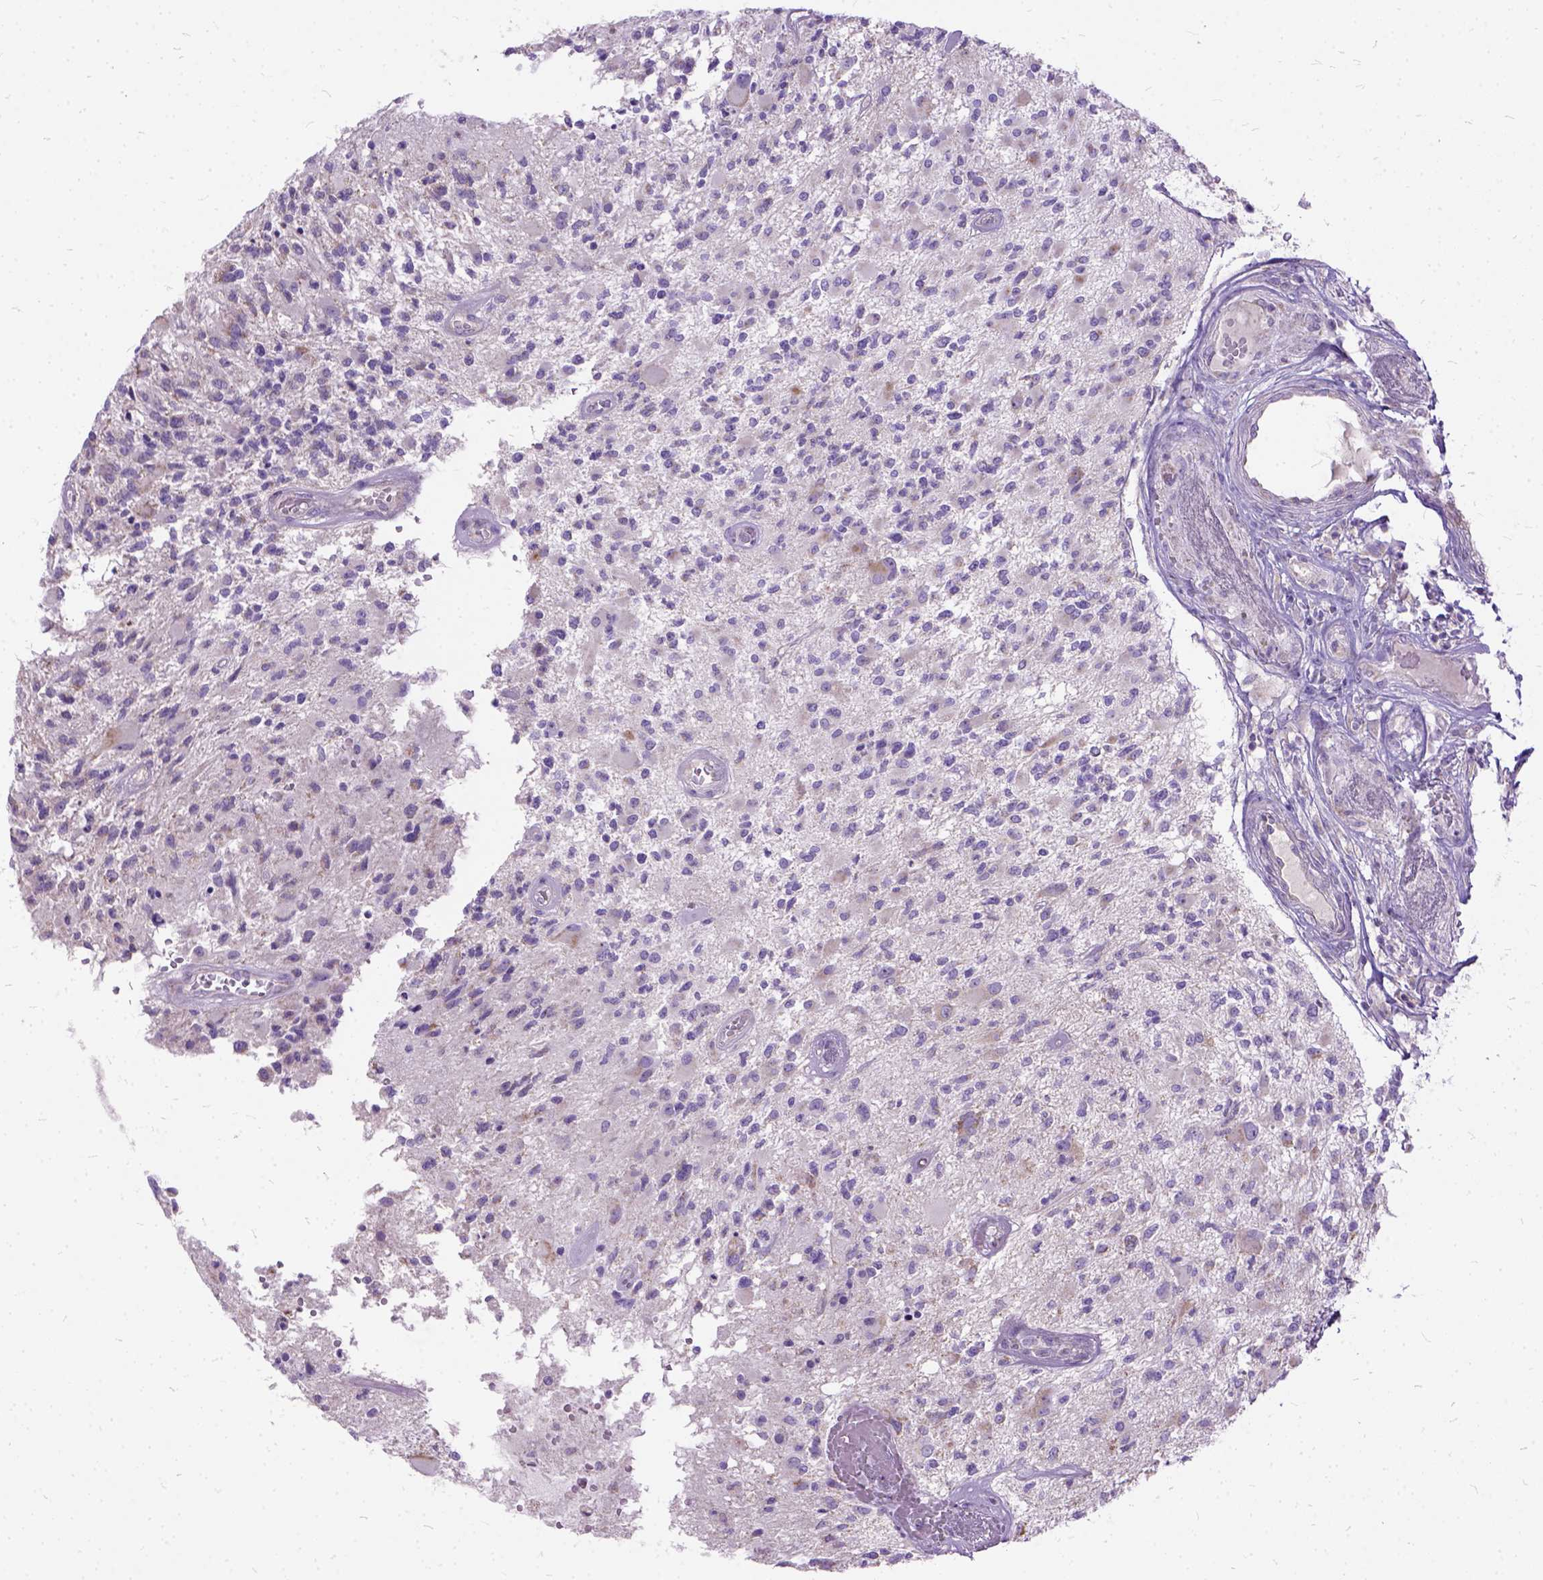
{"staining": {"intensity": "negative", "quantity": "none", "location": "none"}, "tissue": "glioma", "cell_type": "Tumor cells", "image_type": "cancer", "snomed": [{"axis": "morphology", "description": "Glioma, malignant, High grade"}, {"axis": "topography", "description": "Brain"}], "caption": "The micrograph demonstrates no staining of tumor cells in high-grade glioma (malignant). (Stains: DAB (3,3'-diaminobenzidine) IHC with hematoxylin counter stain, Microscopy: brightfield microscopy at high magnification).", "gene": "CTAG2", "patient": {"sex": "female", "age": 63}}